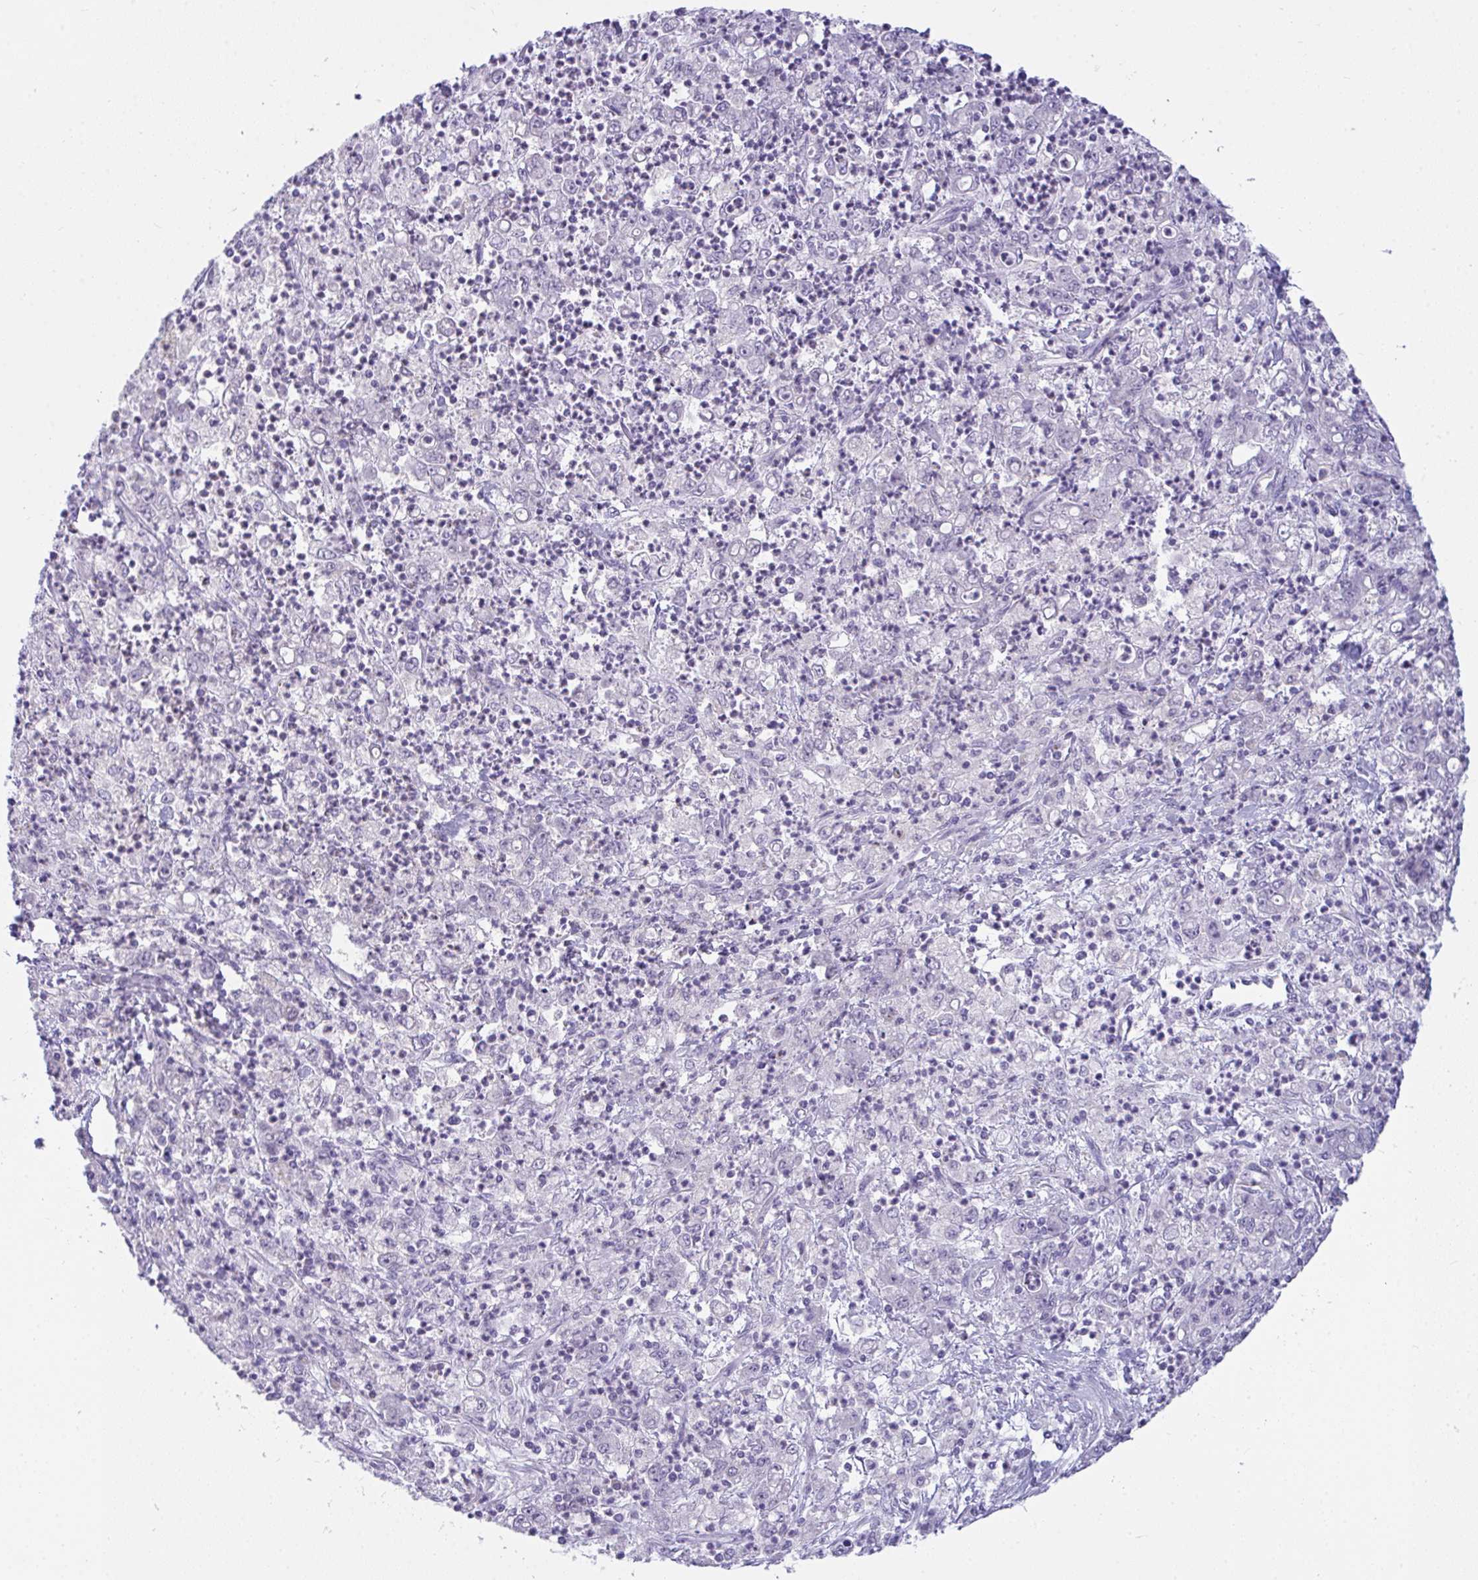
{"staining": {"intensity": "negative", "quantity": "none", "location": "none"}, "tissue": "stomach cancer", "cell_type": "Tumor cells", "image_type": "cancer", "snomed": [{"axis": "morphology", "description": "Adenocarcinoma, NOS"}, {"axis": "topography", "description": "Stomach, lower"}], "caption": "Immunohistochemical staining of adenocarcinoma (stomach) displays no significant expression in tumor cells.", "gene": "SEMA6B", "patient": {"sex": "female", "age": 71}}